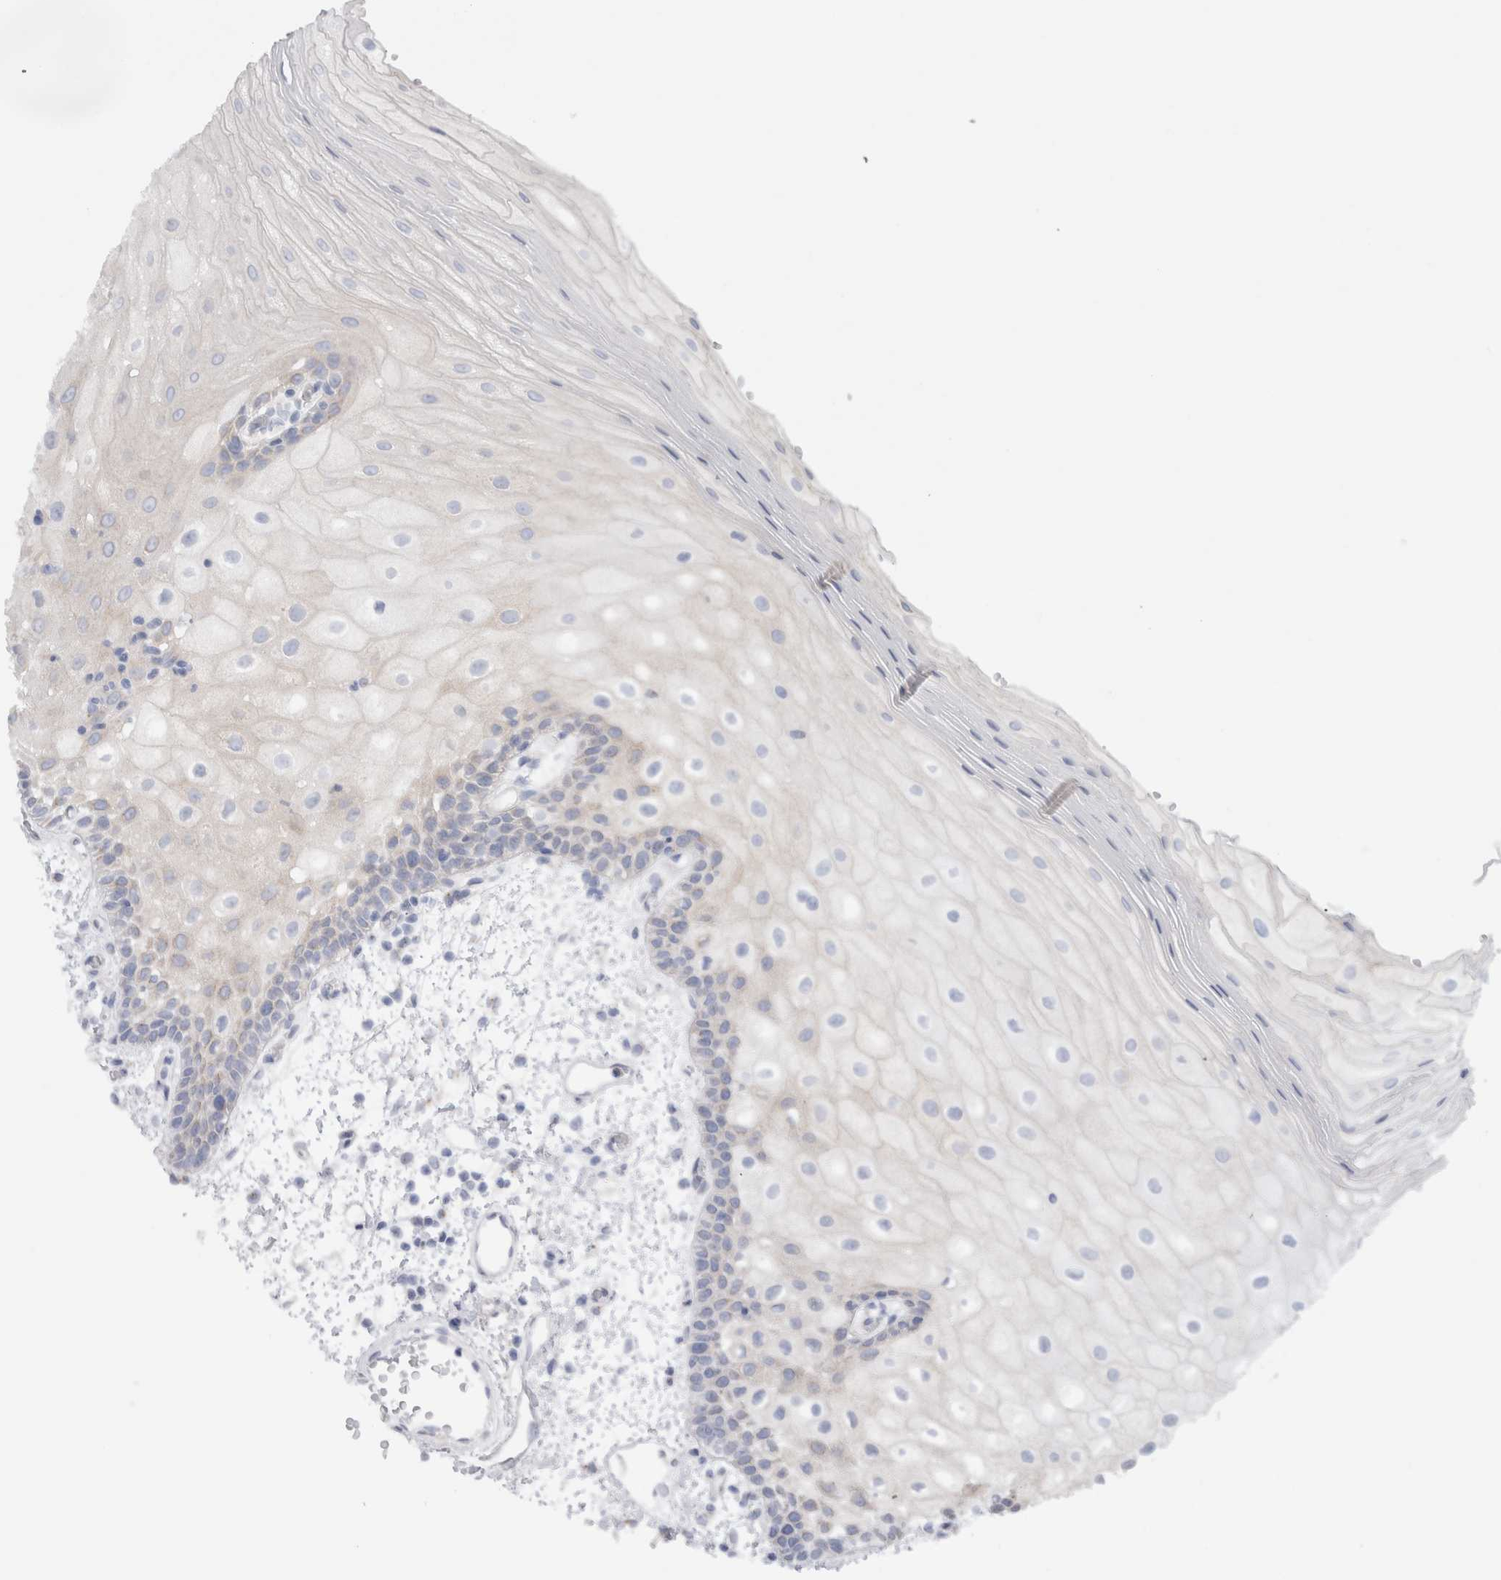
{"staining": {"intensity": "moderate", "quantity": "25%-75%", "location": "cytoplasmic/membranous"}, "tissue": "oral mucosa", "cell_type": "Squamous epithelial cells", "image_type": "normal", "snomed": [{"axis": "morphology", "description": "Normal tissue, NOS"}, {"axis": "topography", "description": "Oral tissue"}], "caption": "Immunohistochemical staining of unremarkable human oral mucosa reveals medium levels of moderate cytoplasmic/membranous expression in approximately 25%-75% of squamous epithelial cells.", "gene": "BICD2", "patient": {"sex": "male", "age": 52}}